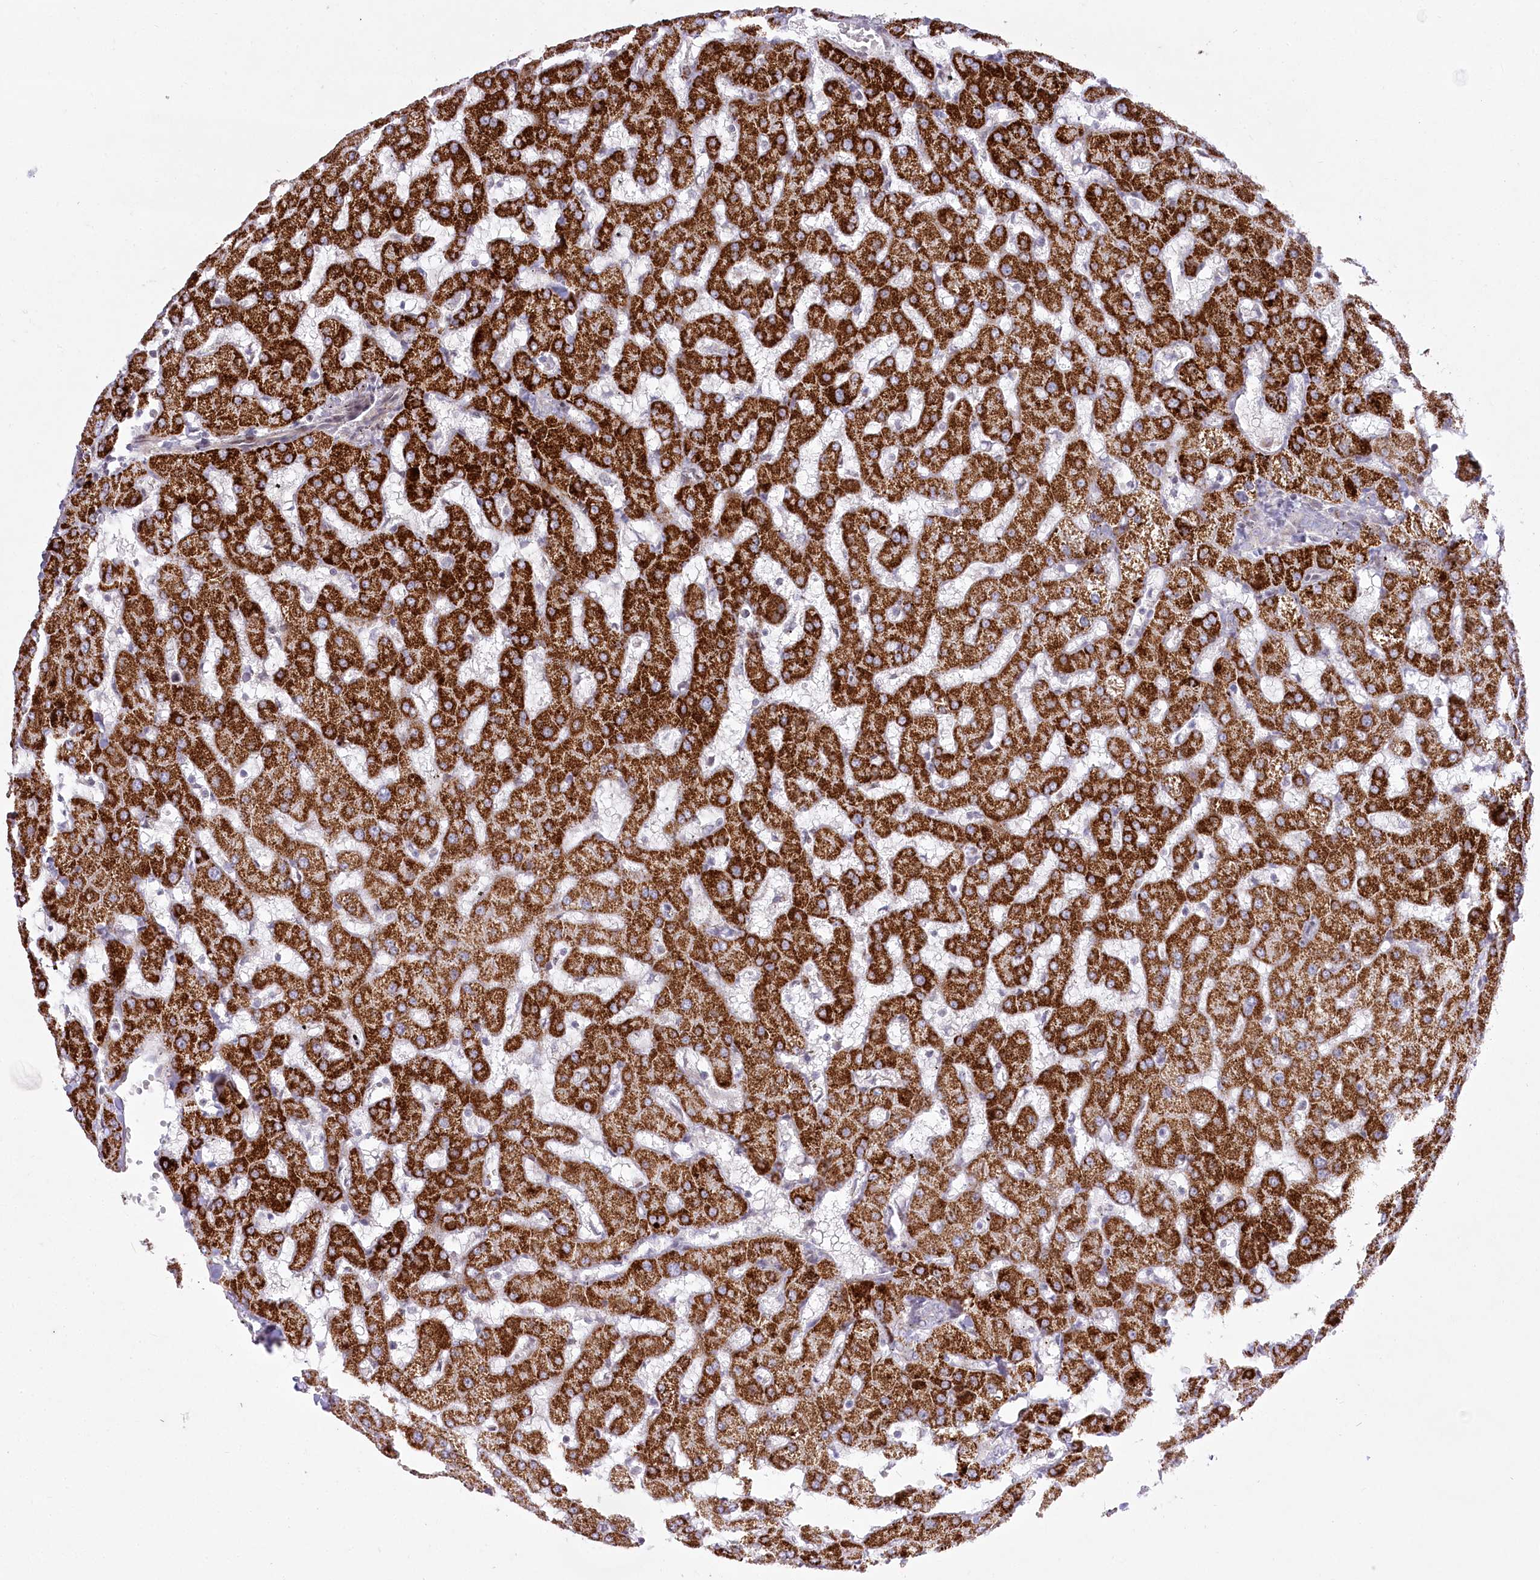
{"staining": {"intensity": "negative", "quantity": "none", "location": "none"}, "tissue": "liver", "cell_type": "Cholangiocytes", "image_type": "normal", "snomed": [{"axis": "morphology", "description": "Normal tissue, NOS"}, {"axis": "topography", "description": "Liver"}], "caption": "The immunohistochemistry image has no significant positivity in cholangiocytes of liver. (Brightfield microscopy of DAB (3,3'-diaminobenzidine) immunohistochemistry (IHC) at high magnification).", "gene": "CEP164", "patient": {"sex": "female", "age": 63}}